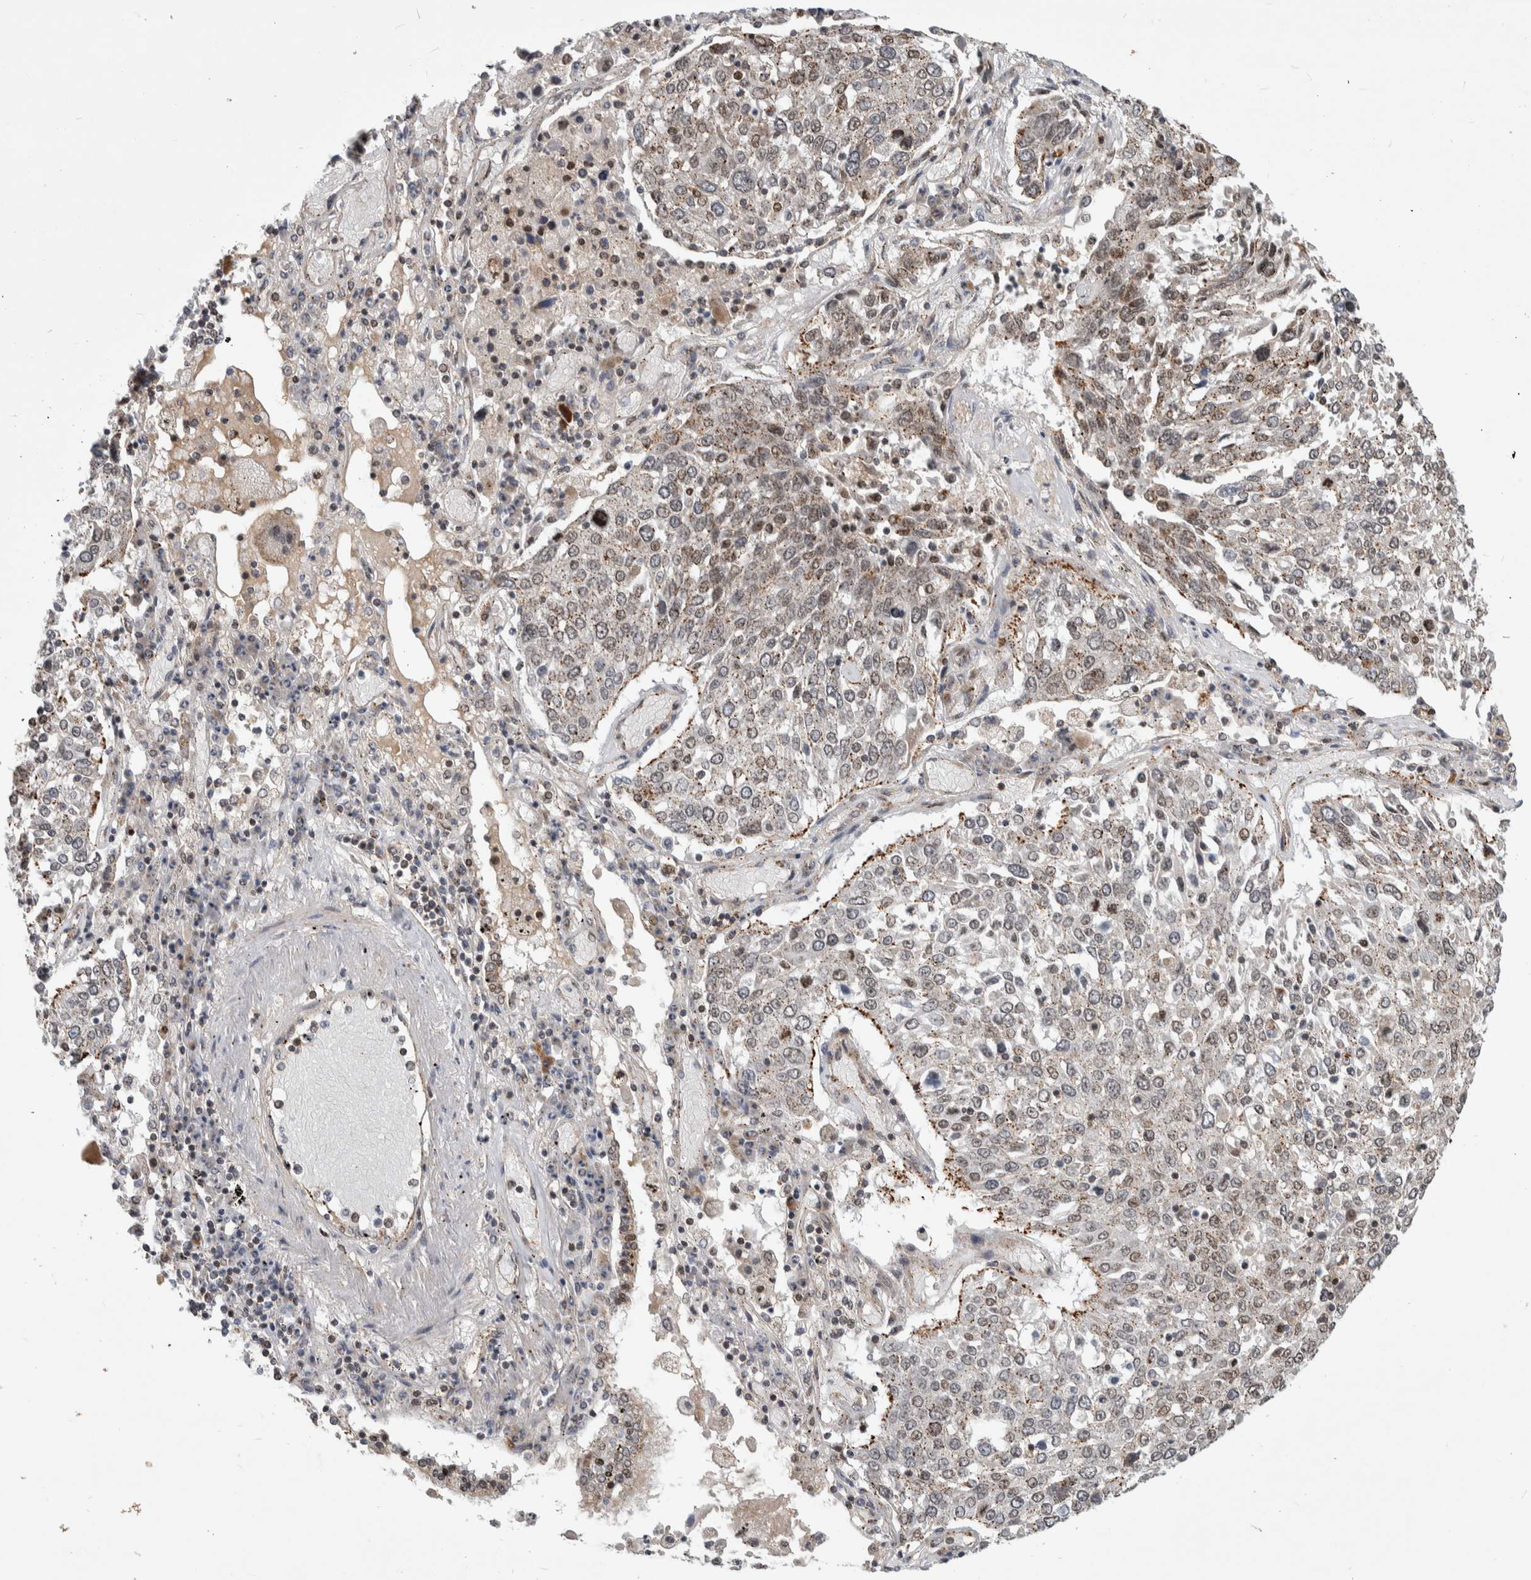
{"staining": {"intensity": "weak", "quantity": "25%-75%", "location": "cytoplasmic/membranous"}, "tissue": "lung cancer", "cell_type": "Tumor cells", "image_type": "cancer", "snomed": [{"axis": "morphology", "description": "Squamous cell carcinoma, NOS"}, {"axis": "topography", "description": "Lung"}], "caption": "Human lung cancer (squamous cell carcinoma) stained for a protein (brown) demonstrates weak cytoplasmic/membranous positive staining in approximately 25%-75% of tumor cells.", "gene": "MSL1", "patient": {"sex": "male", "age": 65}}